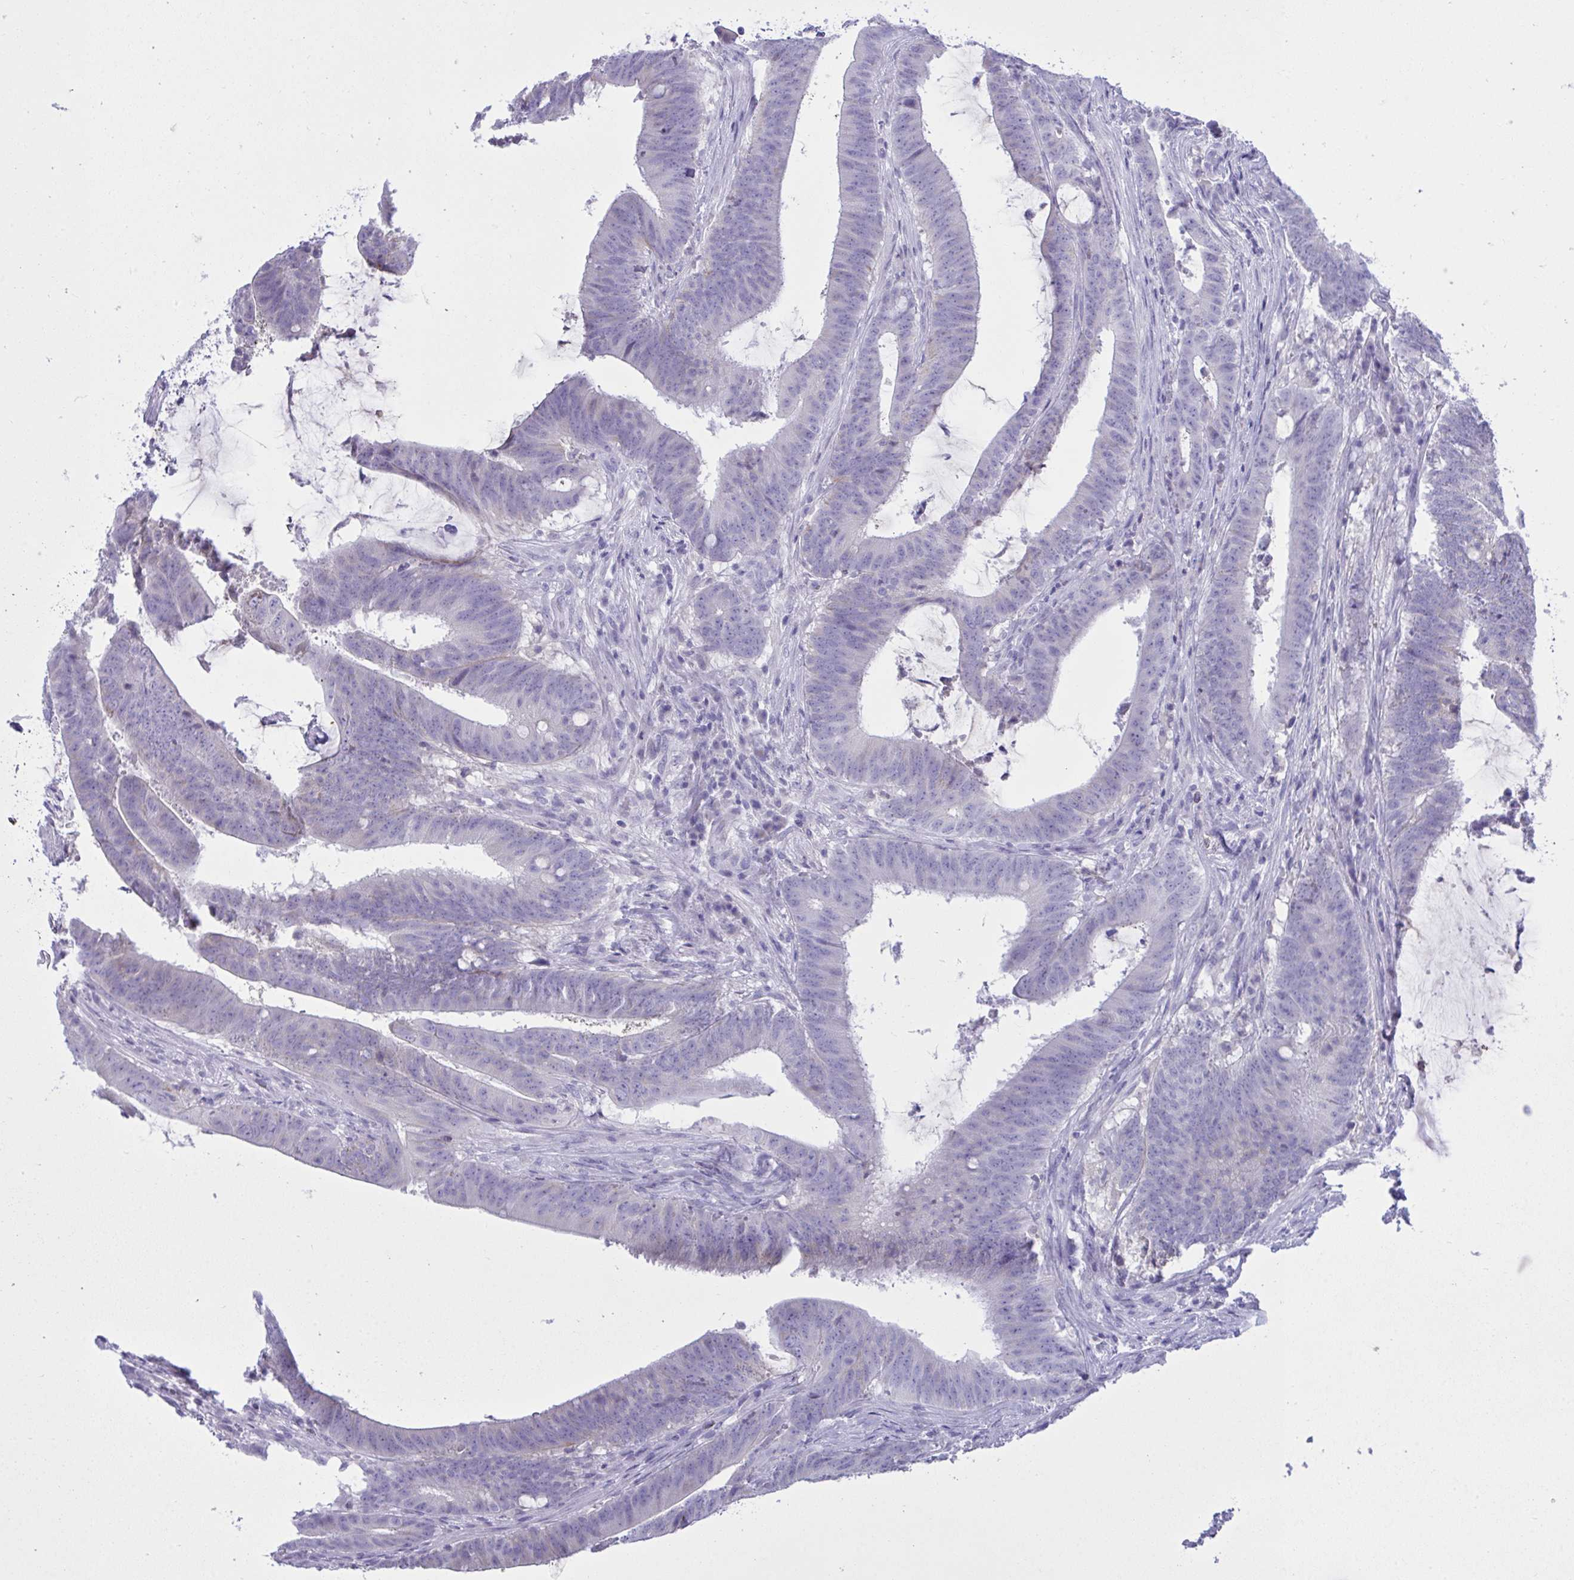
{"staining": {"intensity": "negative", "quantity": "none", "location": "none"}, "tissue": "colorectal cancer", "cell_type": "Tumor cells", "image_type": "cancer", "snomed": [{"axis": "morphology", "description": "Adenocarcinoma, NOS"}, {"axis": "topography", "description": "Colon"}], "caption": "A high-resolution histopathology image shows immunohistochemistry staining of colorectal cancer (adenocarcinoma), which displays no significant staining in tumor cells. (IHC, brightfield microscopy, high magnification).", "gene": "PLEKHH1", "patient": {"sex": "female", "age": 43}}